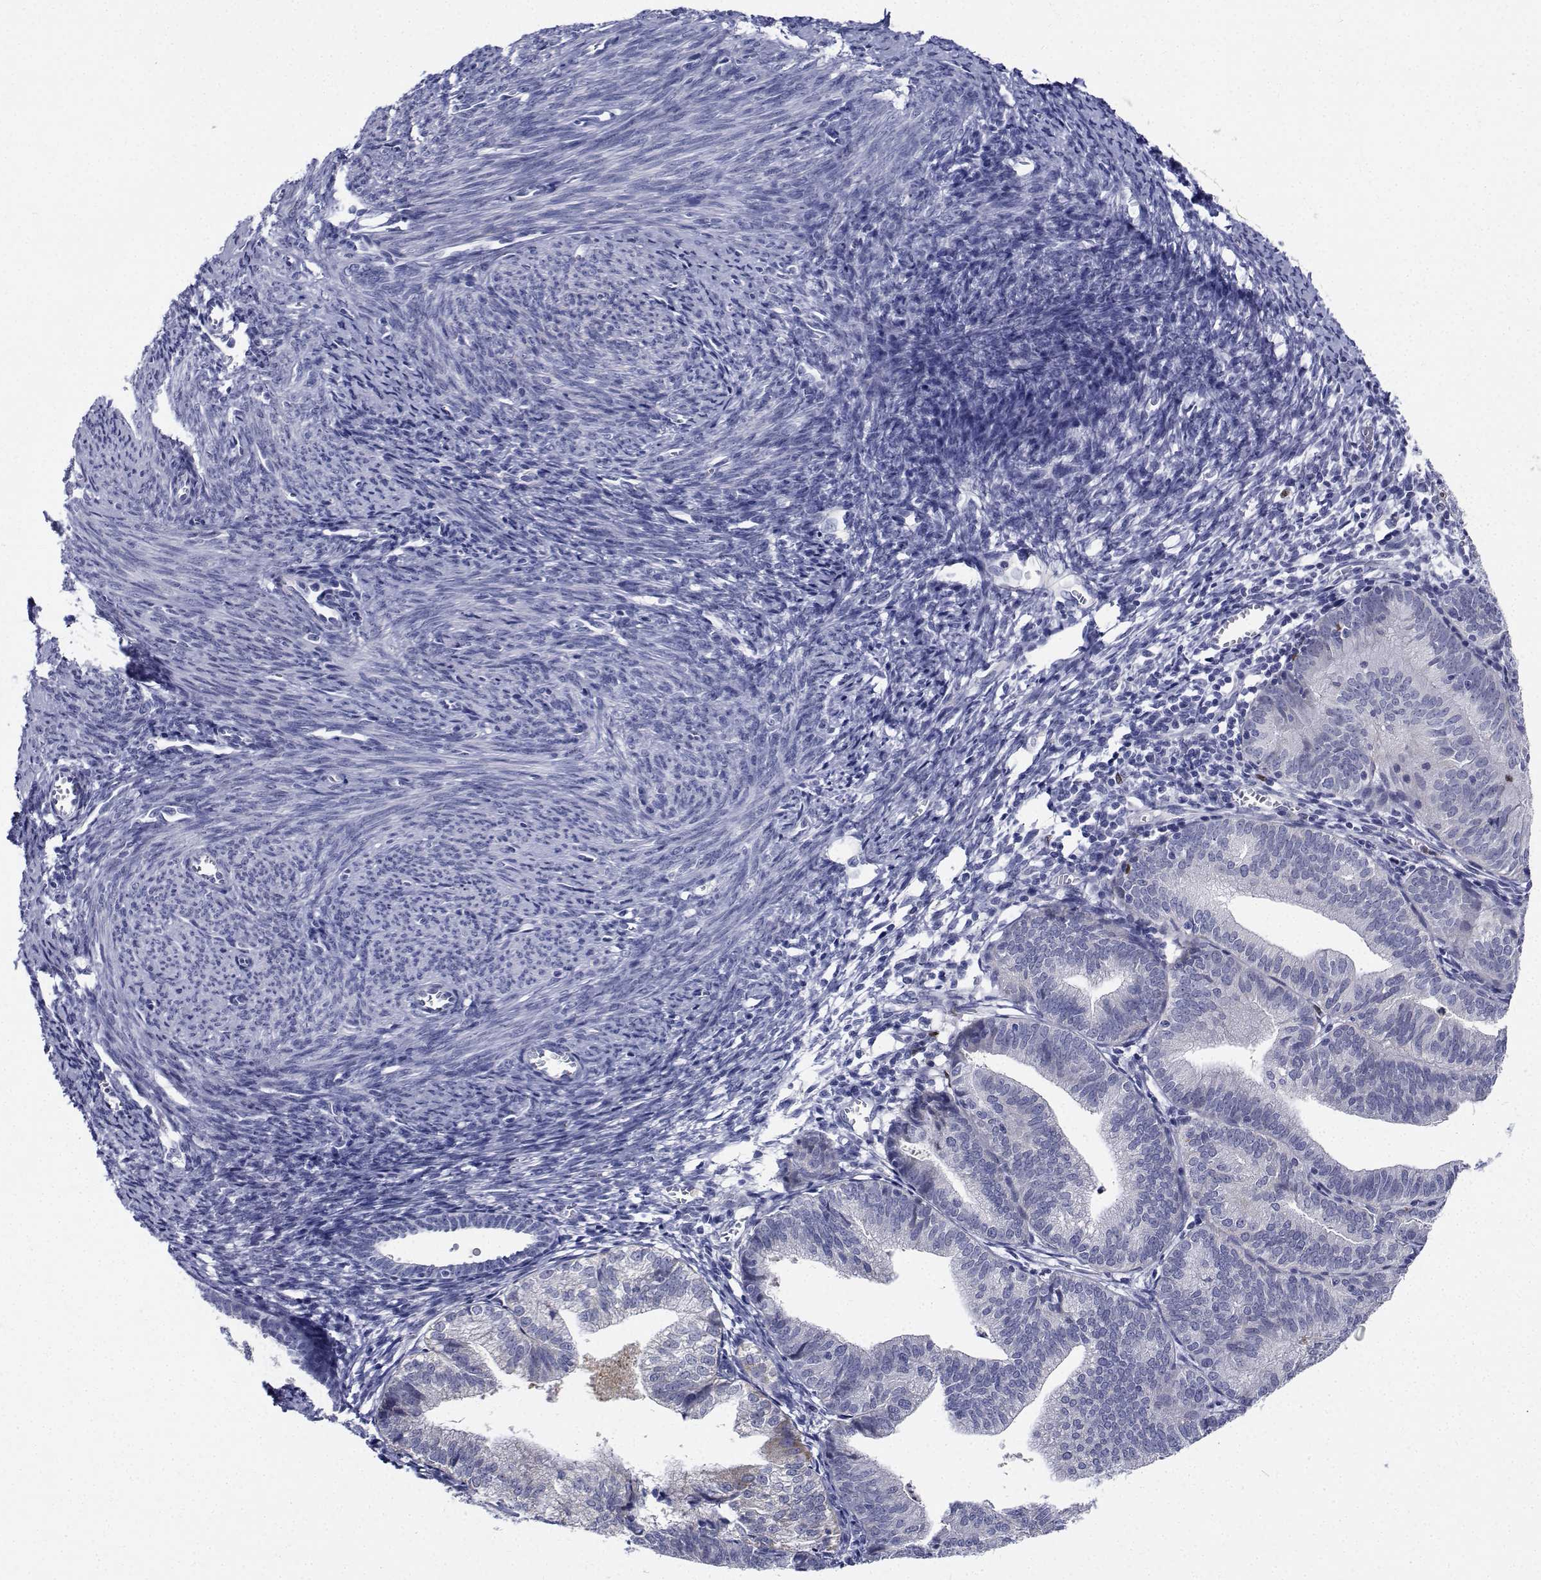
{"staining": {"intensity": "negative", "quantity": "none", "location": "none"}, "tissue": "endometrial cancer", "cell_type": "Tumor cells", "image_type": "cancer", "snomed": [{"axis": "morphology", "description": "Adenocarcinoma, NOS"}, {"axis": "topography", "description": "Endometrium"}], "caption": "Human endometrial cancer (adenocarcinoma) stained for a protein using IHC displays no expression in tumor cells.", "gene": "PLXNA4", "patient": {"sex": "female", "age": 70}}